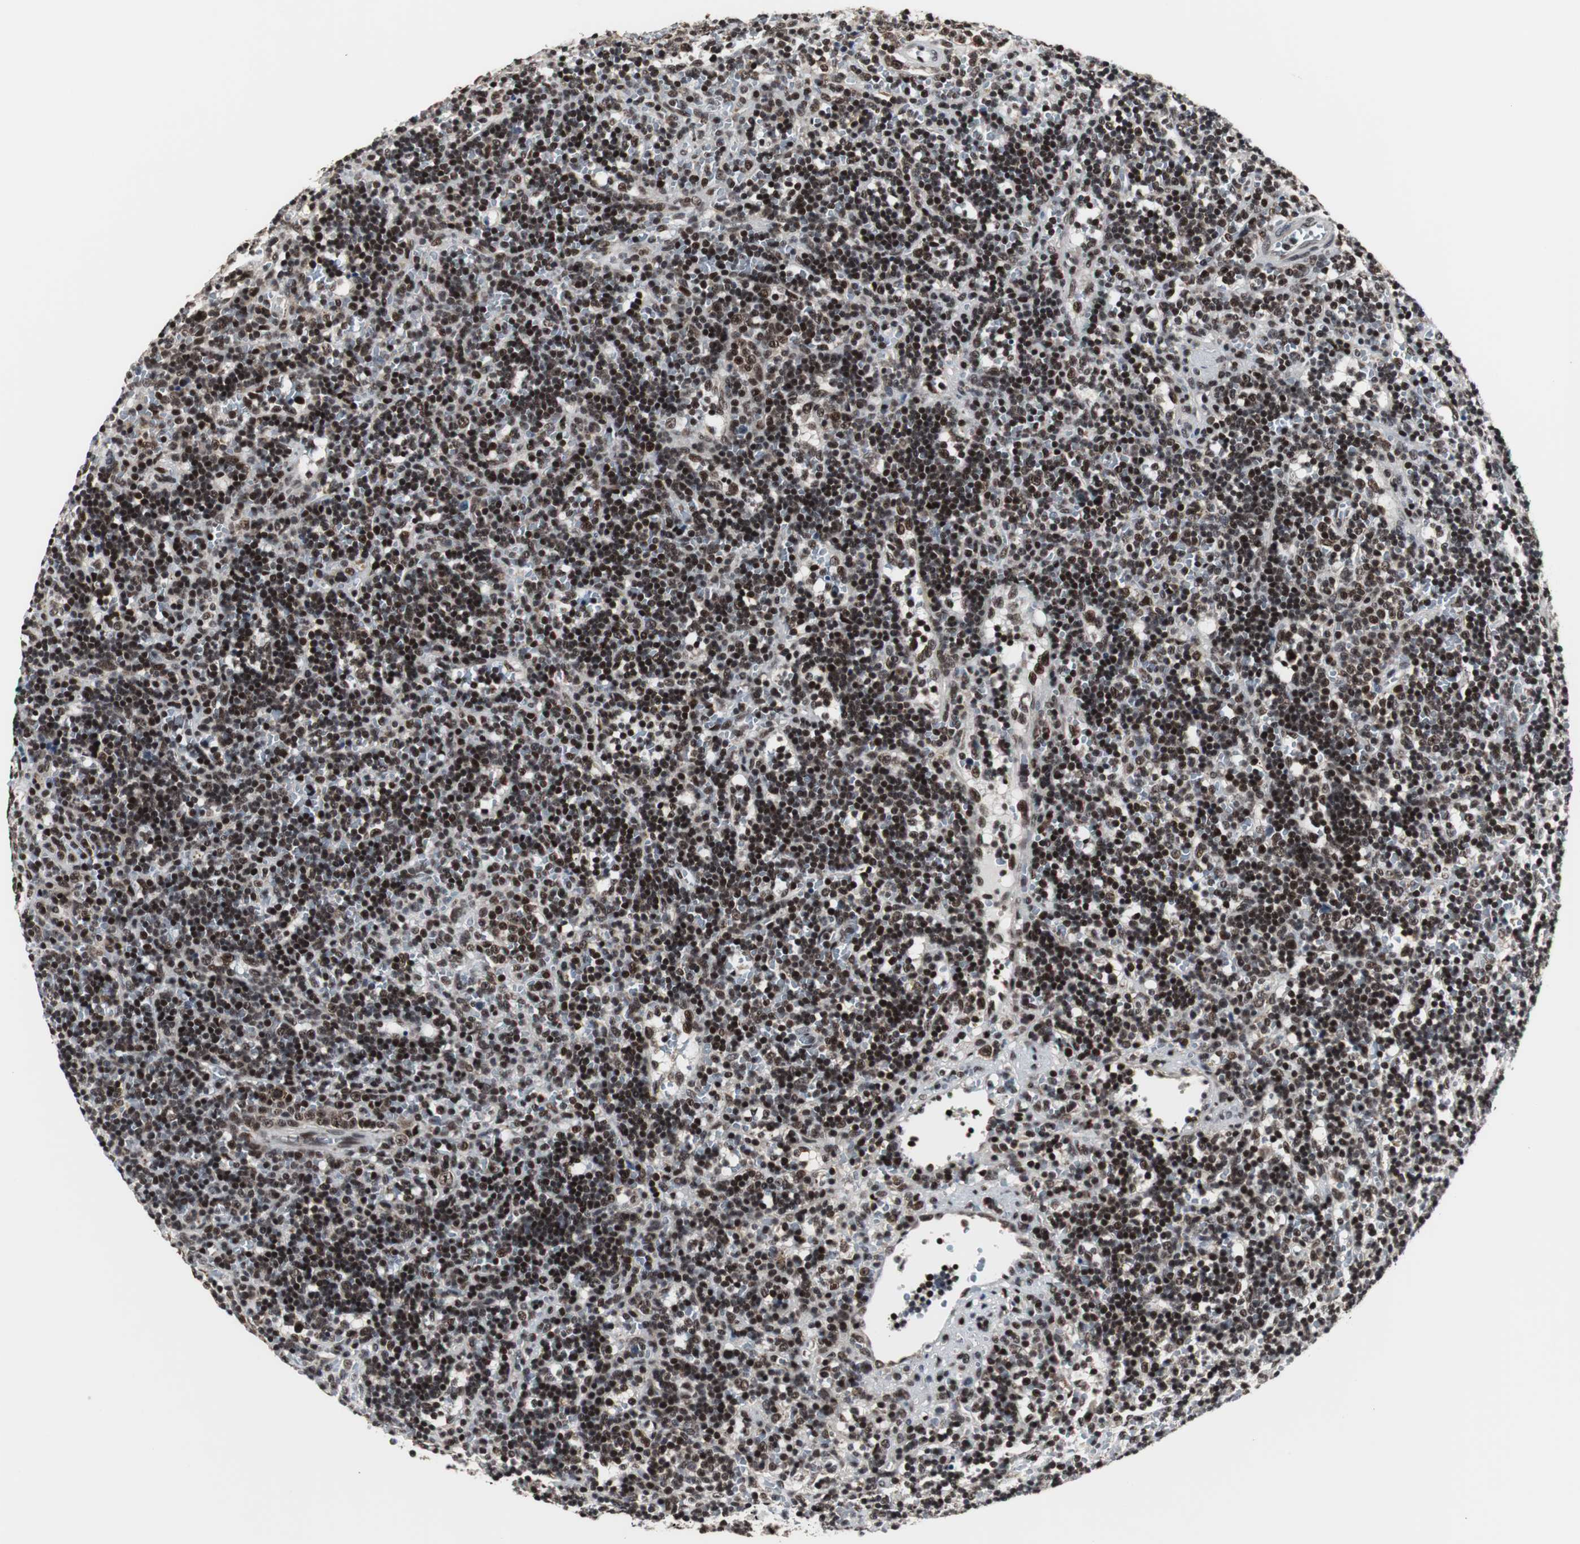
{"staining": {"intensity": "strong", "quantity": ">75%", "location": "nuclear"}, "tissue": "lymphoma", "cell_type": "Tumor cells", "image_type": "cancer", "snomed": [{"axis": "morphology", "description": "Malignant lymphoma, non-Hodgkin's type, Low grade"}, {"axis": "topography", "description": "Spleen"}], "caption": "Tumor cells exhibit strong nuclear expression in about >75% of cells in malignant lymphoma, non-Hodgkin's type (low-grade). The staining was performed using DAB, with brown indicating positive protein expression. Nuclei are stained blue with hematoxylin.", "gene": "CDK9", "patient": {"sex": "male", "age": 60}}